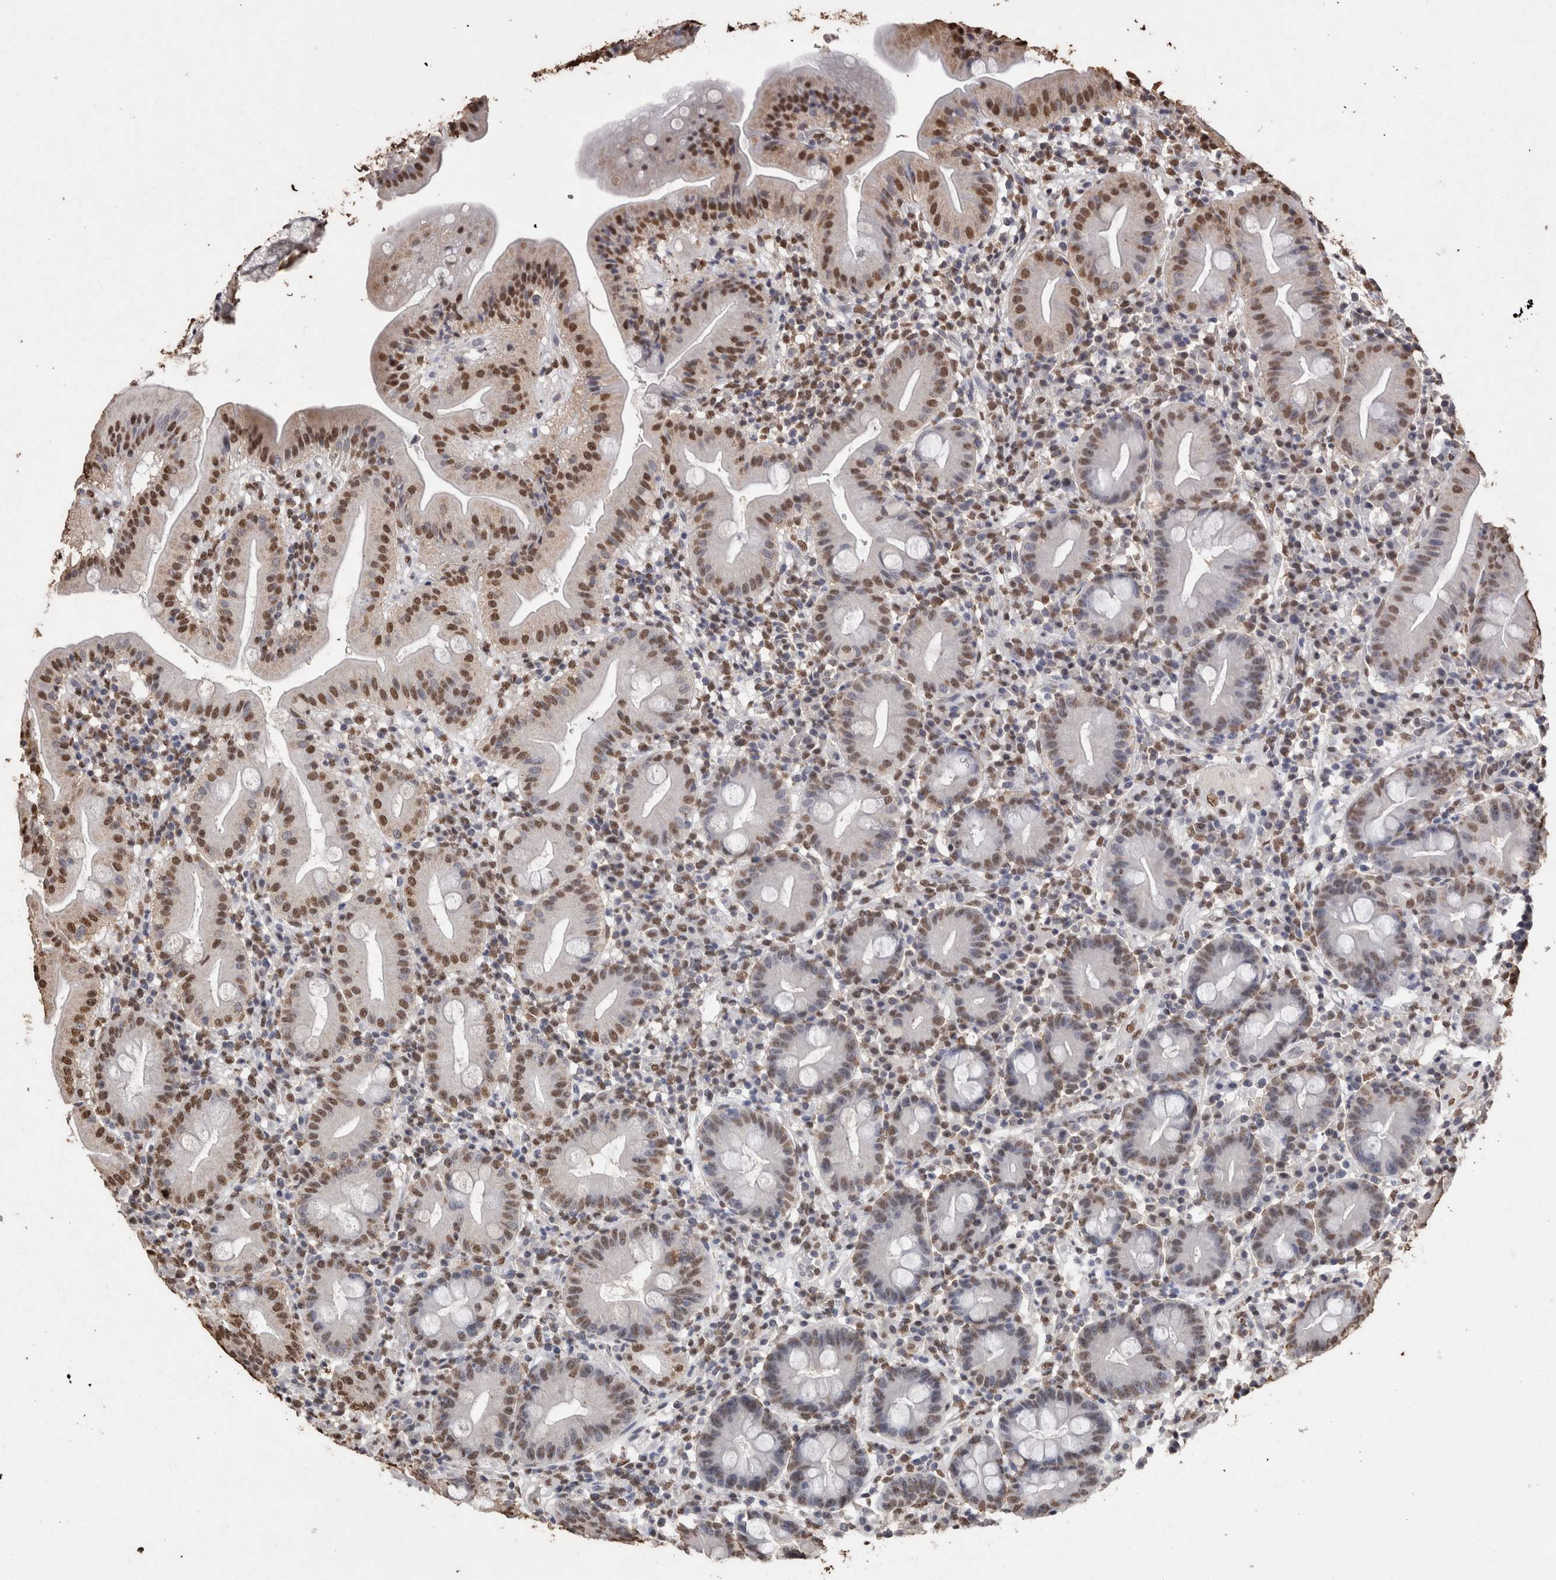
{"staining": {"intensity": "moderate", "quantity": "25%-75%", "location": "nuclear"}, "tissue": "duodenum", "cell_type": "Glandular cells", "image_type": "normal", "snomed": [{"axis": "morphology", "description": "Normal tissue, NOS"}, {"axis": "topography", "description": "Duodenum"}], "caption": "IHC histopathology image of unremarkable human duodenum stained for a protein (brown), which displays medium levels of moderate nuclear staining in approximately 25%-75% of glandular cells.", "gene": "NTHL1", "patient": {"sex": "male", "age": 50}}